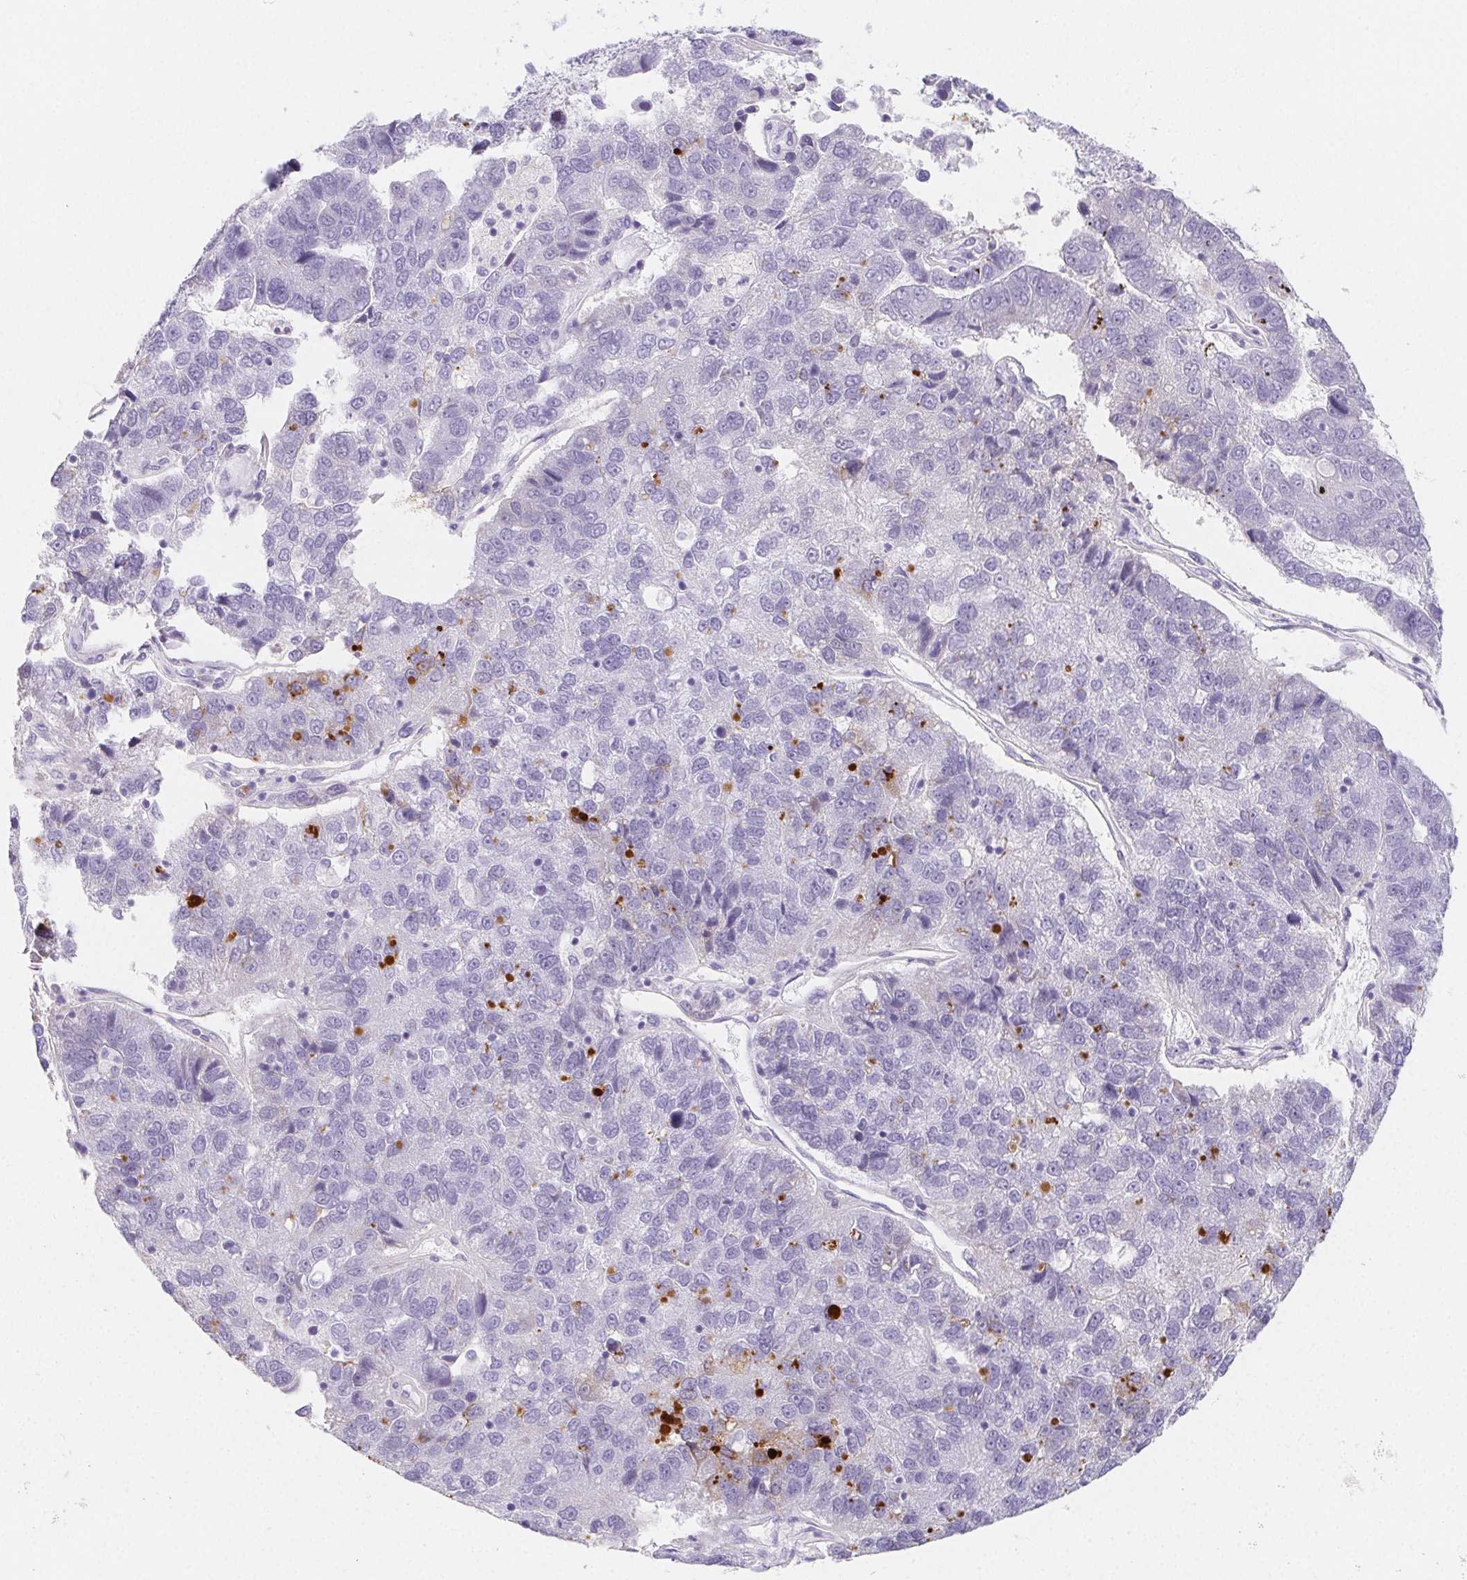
{"staining": {"intensity": "negative", "quantity": "none", "location": "none"}, "tissue": "pancreatic cancer", "cell_type": "Tumor cells", "image_type": "cancer", "snomed": [{"axis": "morphology", "description": "Adenocarcinoma, NOS"}, {"axis": "topography", "description": "Pancreas"}], "caption": "A histopathology image of adenocarcinoma (pancreatic) stained for a protein displays no brown staining in tumor cells. The staining is performed using DAB brown chromogen with nuclei counter-stained in using hematoxylin.", "gene": "ITIH2", "patient": {"sex": "female", "age": 61}}